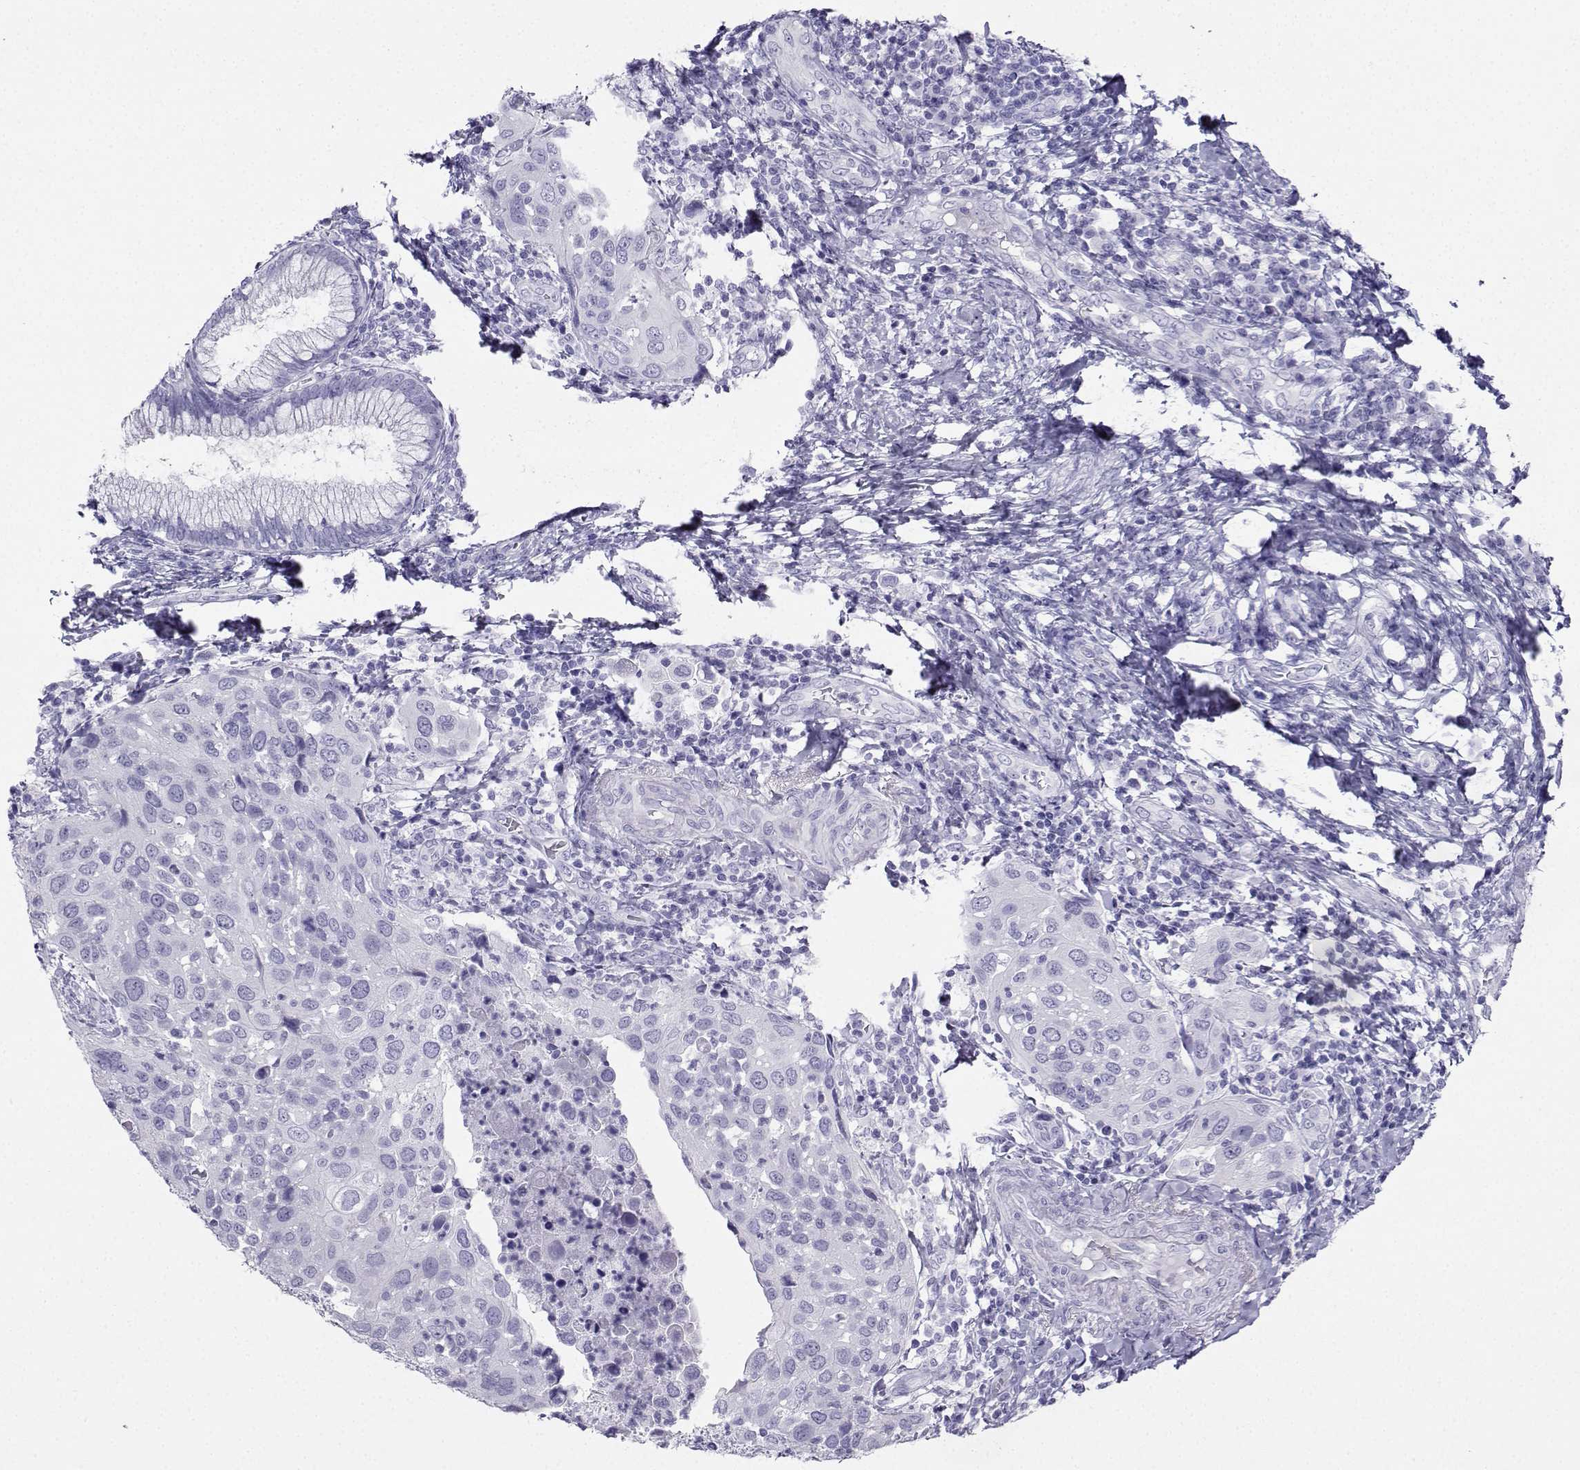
{"staining": {"intensity": "negative", "quantity": "none", "location": "none"}, "tissue": "cervical cancer", "cell_type": "Tumor cells", "image_type": "cancer", "snomed": [{"axis": "morphology", "description": "Squamous cell carcinoma, NOS"}, {"axis": "topography", "description": "Cervix"}], "caption": "DAB (3,3'-diaminobenzidine) immunohistochemical staining of cervical cancer demonstrates no significant positivity in tumor cells.", "gene": "CD109", "patient": {"sex": "female", "age": 54}}